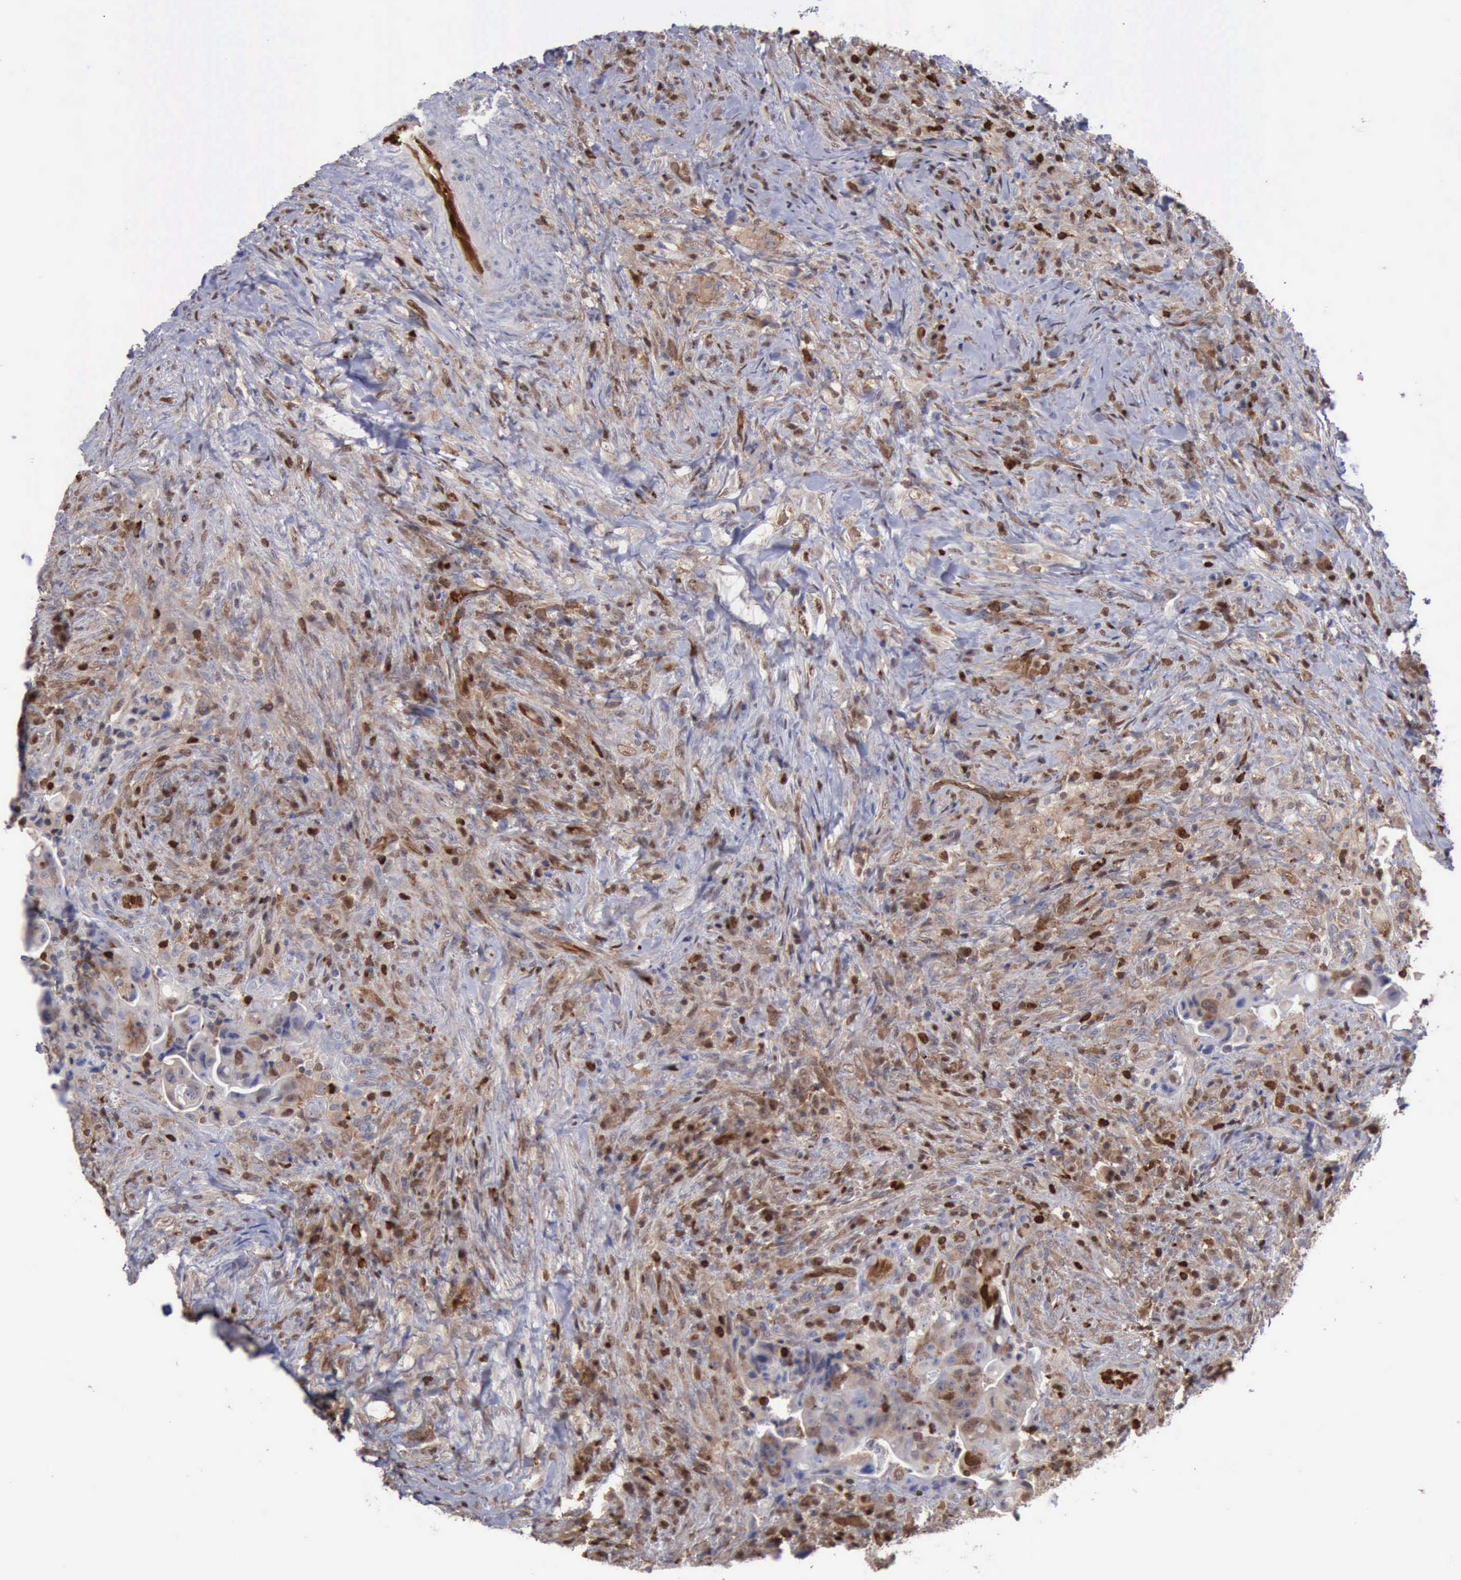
{"staining": {"intensity": "strong", "quantity": ">75%", "location": "cytoplasmic/membranous,nuclear"}, "tissue": "colorectal cancer", "cell_type": "Tumor cells", "image_type": "cancer", "snomed": [{"axis": "morphology", "description": "Adenocarcinoma, NOS"}, {"axis": "topography", "description": "Rectum"}], "caption": "A brown stain labels strong cytoplasmic/membranous and nuclear expression of a protein in colorectal cancer (adenocarcinoma) tumor cells. (brown staining indicates protein expression, while blue staining denotes nuclei).", "gene": "PDCD4", "patient": {"sex": "female", "age": 71}}